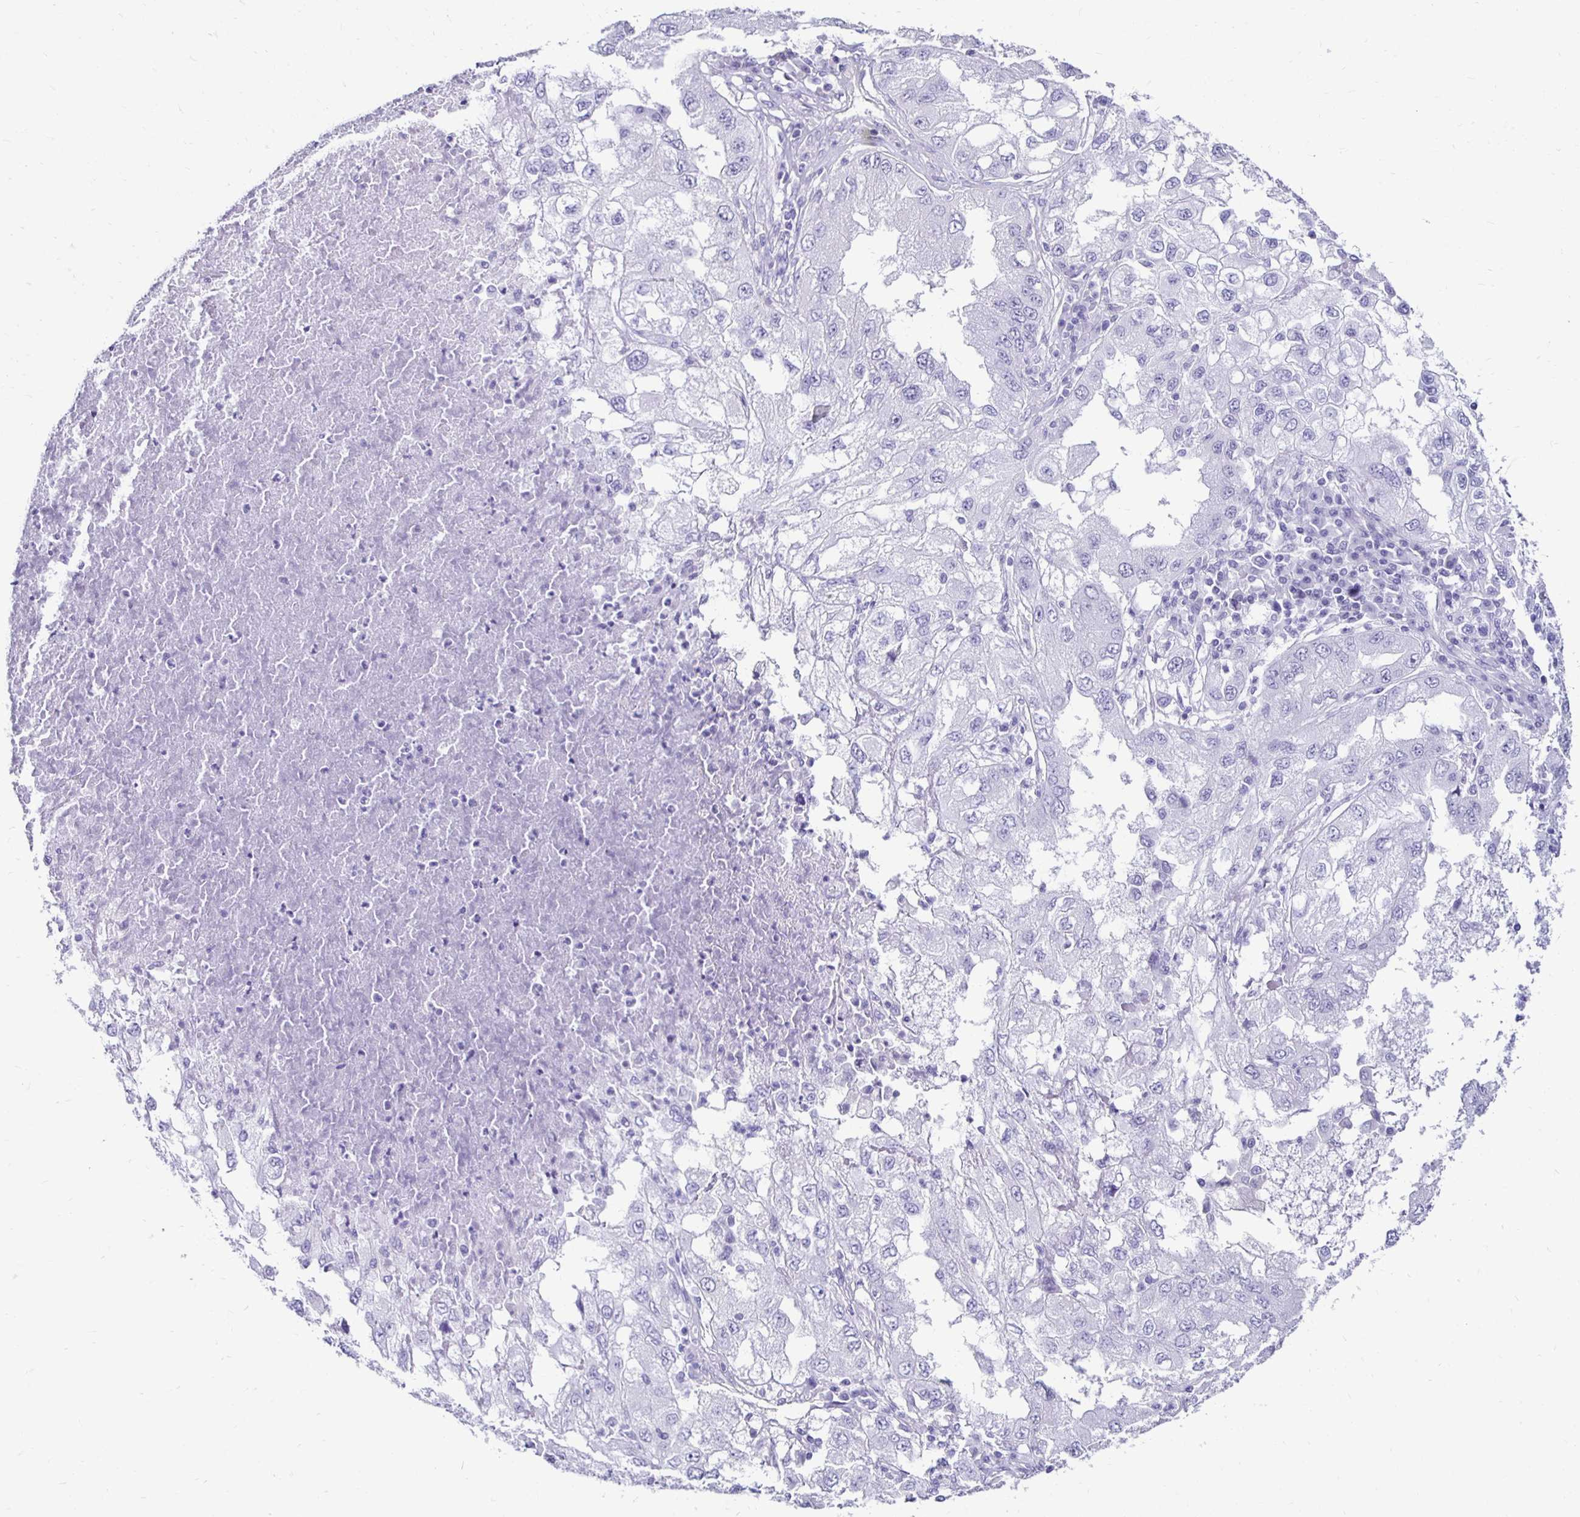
{"staining": {"intensity": "negative", "quantity": "none", "location": "none"}, "tissue": "lung cancer", "cell_type": "Tumor cells", "image_type": "cancer", "snomed": [{"axis": "morphology", "description": "Adenocarcinoma, NOS"}, {"axis": "morphology", "description": "Adenocarcinoma primary or metastatic"}, {"axis": "topography", "description": "Lung"}], "caption": "An immunohistochemistry (IHC) histopathology image of adenocarcinoma (lung) is shown. There is no staining in tumor cells of adenocarcinoma (lung). The staining is performed using DAB (3,3'-diaminobenzidine) brown chromogen with nuclei counter-stained in using hematoxylin.", "gene": "RHBDL3", "patient": {"sex": "male", "age": 74}}